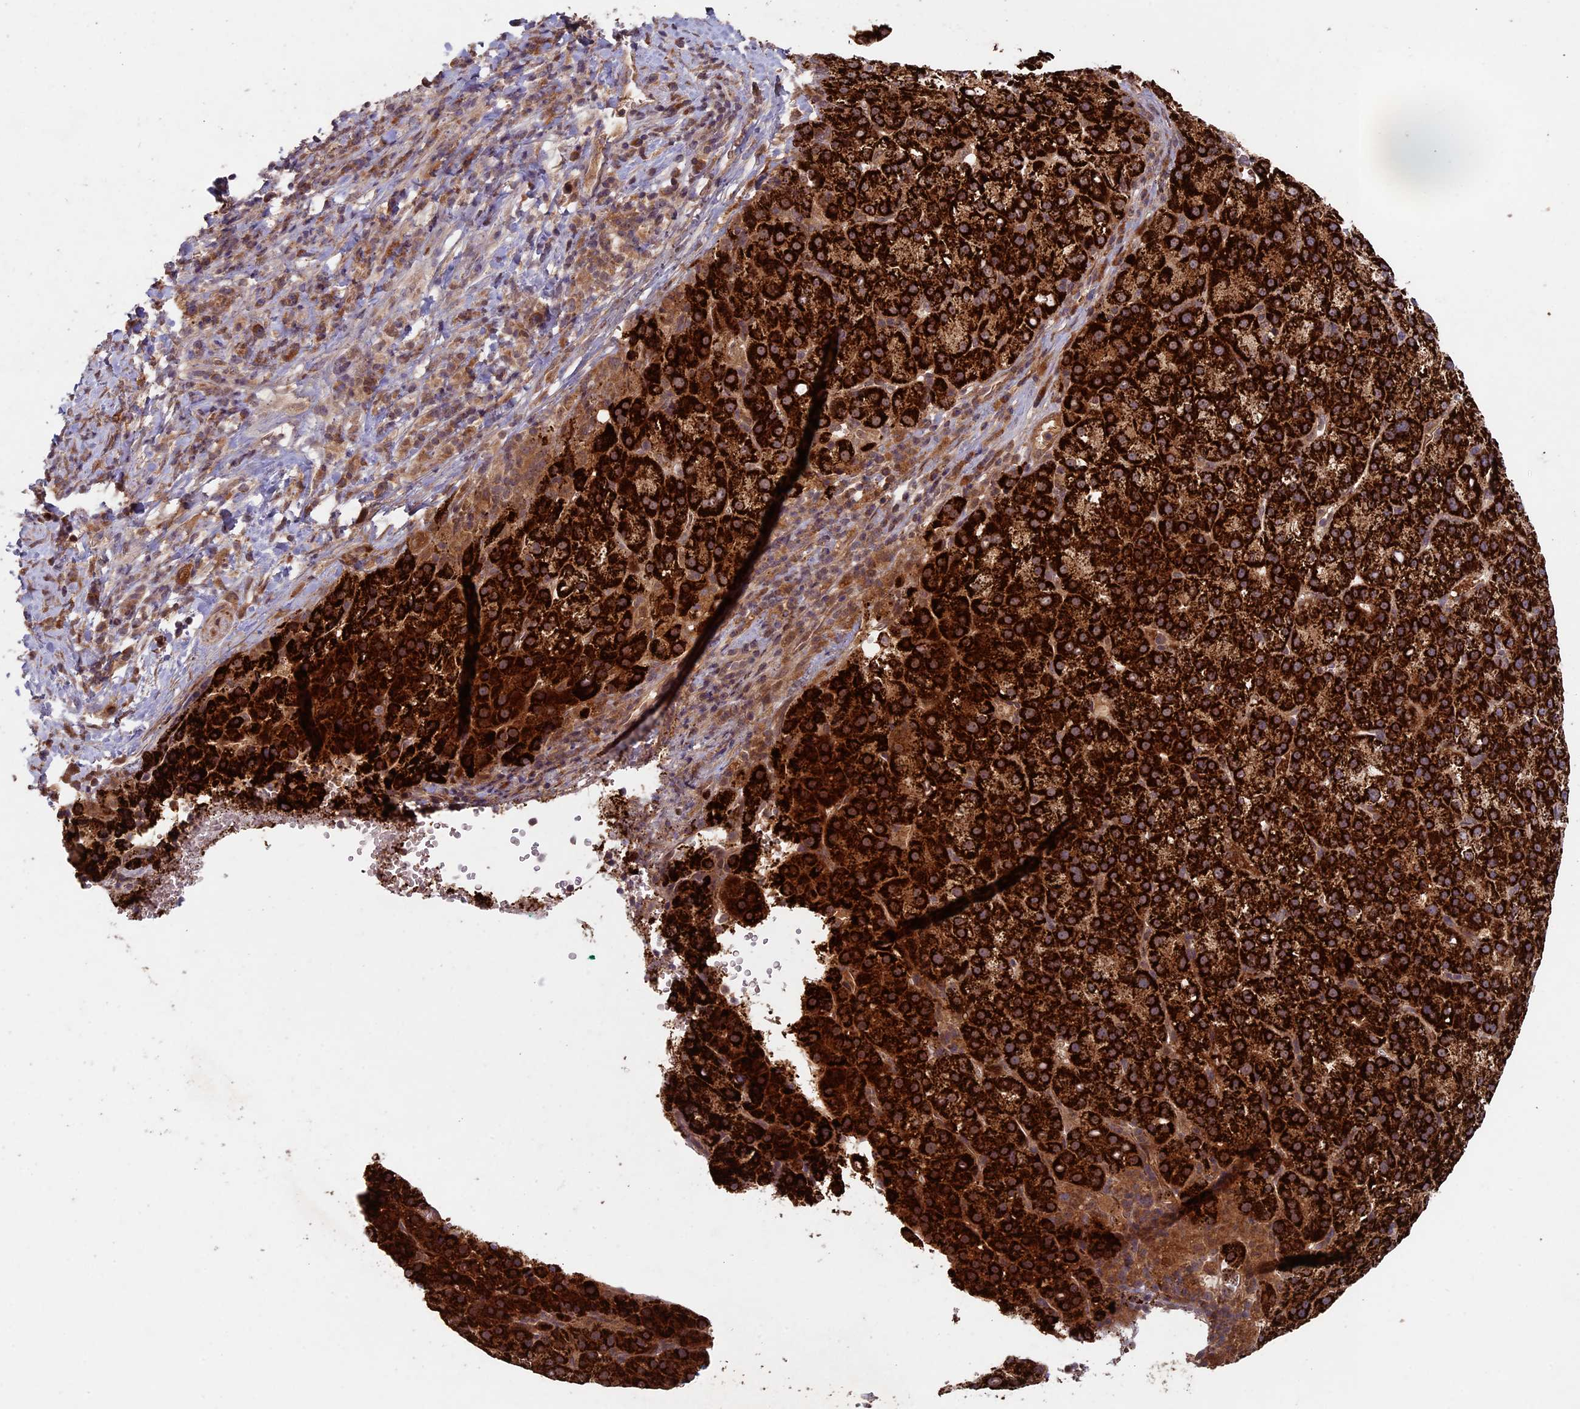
{"staining": {"intensity": "strong", "quantity": ">75%", "location": "cytoplasmic/membranous"}, "tissue": "liver cancer", "cell_type": "Tumor cells", "image_type": "cancer", "snomed": [{"axis": "morphology", "description": "Carcinoma, Hepatocellular, NOS"}, {"axis": "topography", "description": "Liver"}], "caption": "Human hepatocellular carcinoma (liver) stained with a protein marker displays strong staining in tumor cells.", "gene": "RCCD1", "patient": {"sex": "female", "age": 58}}